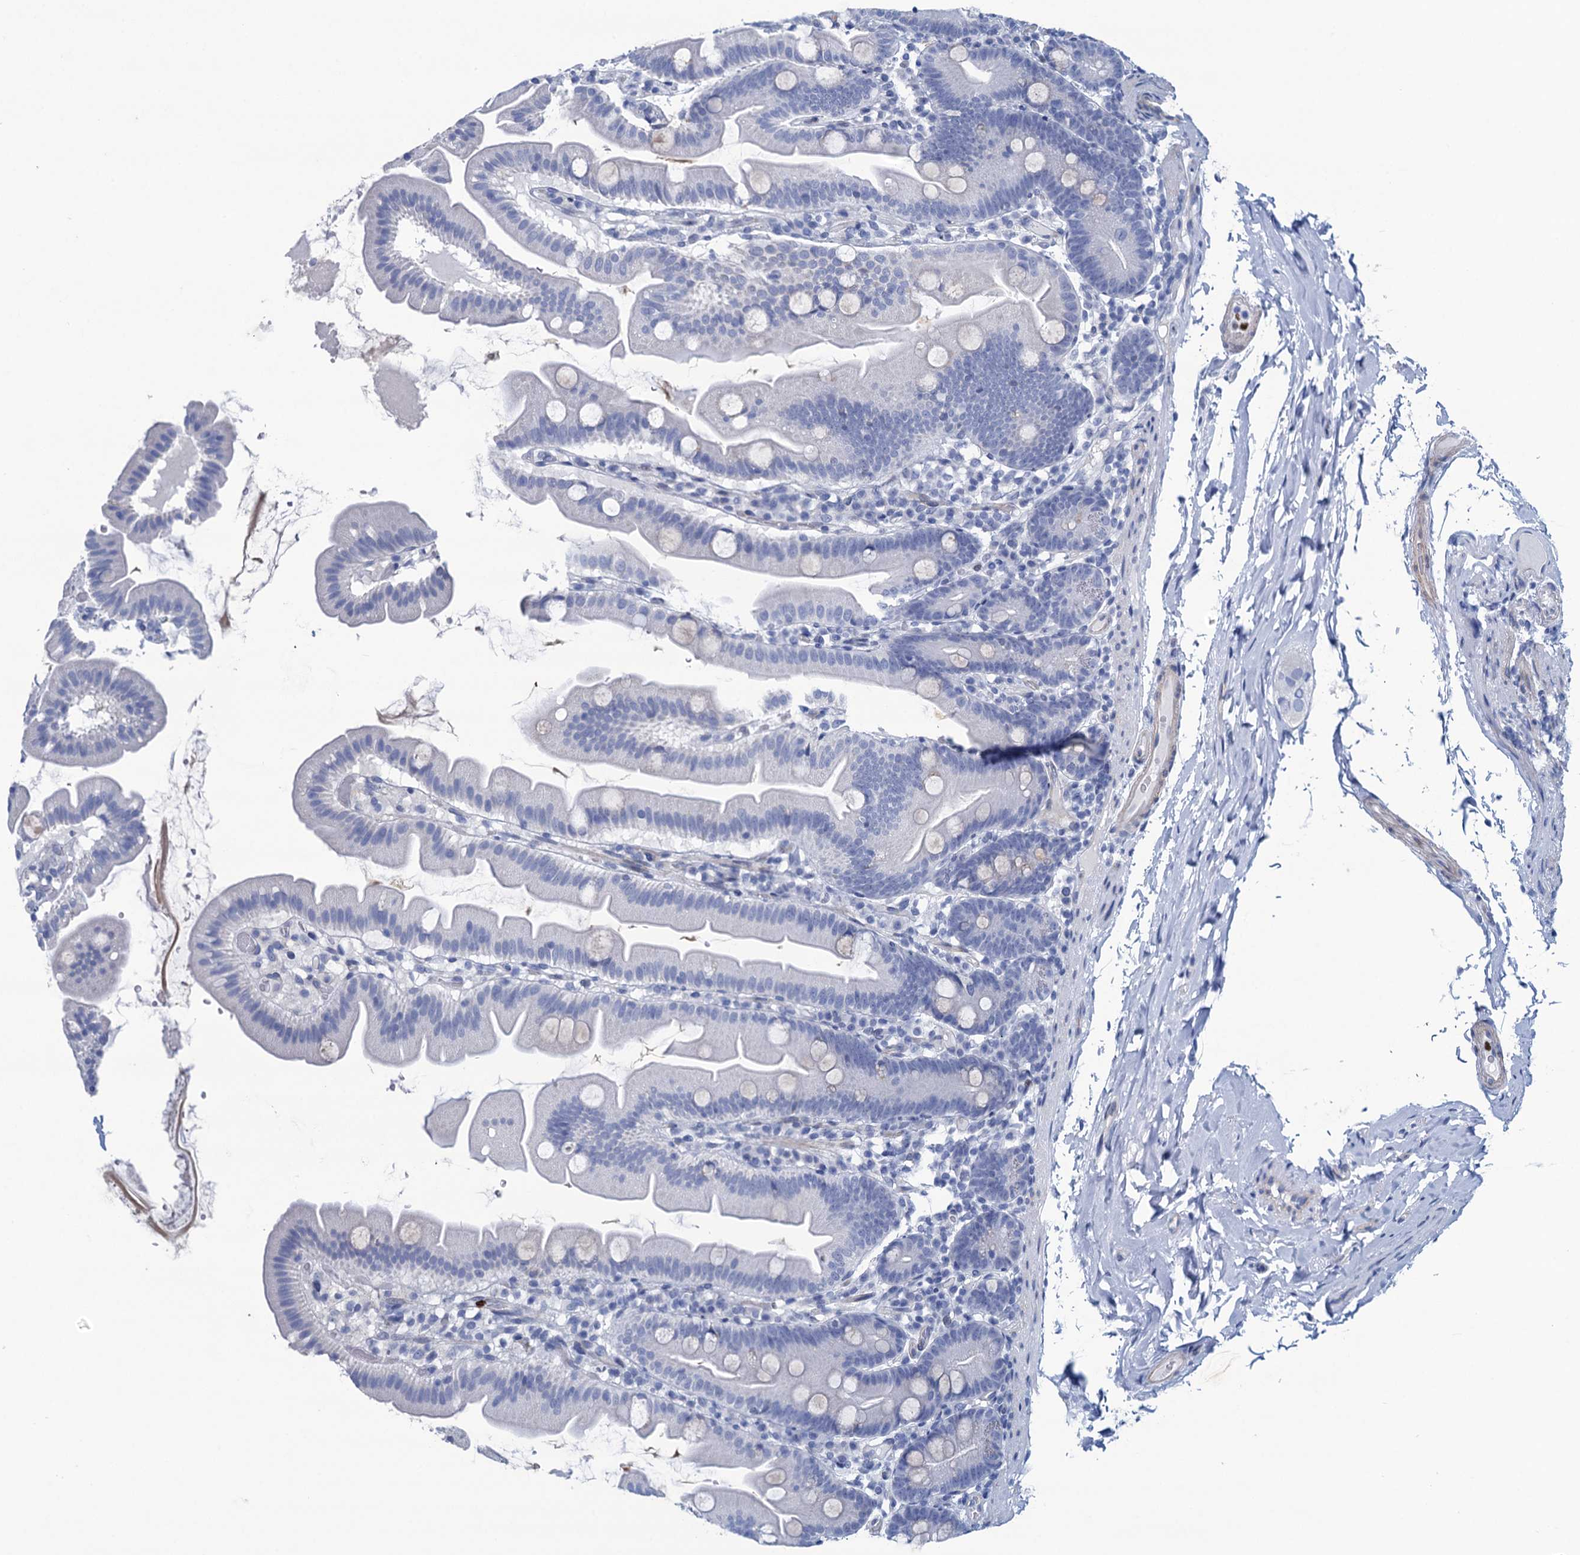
{"staining": {"intensity": "negative", "quantity": "none", "location": "none"}, "tissue": "small intestine", "cell_type": "Glandular cells", "image_type": "normal", "snomed": [{"axis": "morphology", "description": "Normal tissue, NOS"}, {"axis": "topography", "description": "Small intestine"}], "caption": "A photomicrograph of small intestine stained for a protein shows no brown staining in glandular cells. The staining was performed using DAB to visualize the protein expression in brown, while the nuclei were stained in blue with hematoxylin (Magnification: 20x).", "gene": "RHCG", "patient": {"sex": "female", "age": 68}}